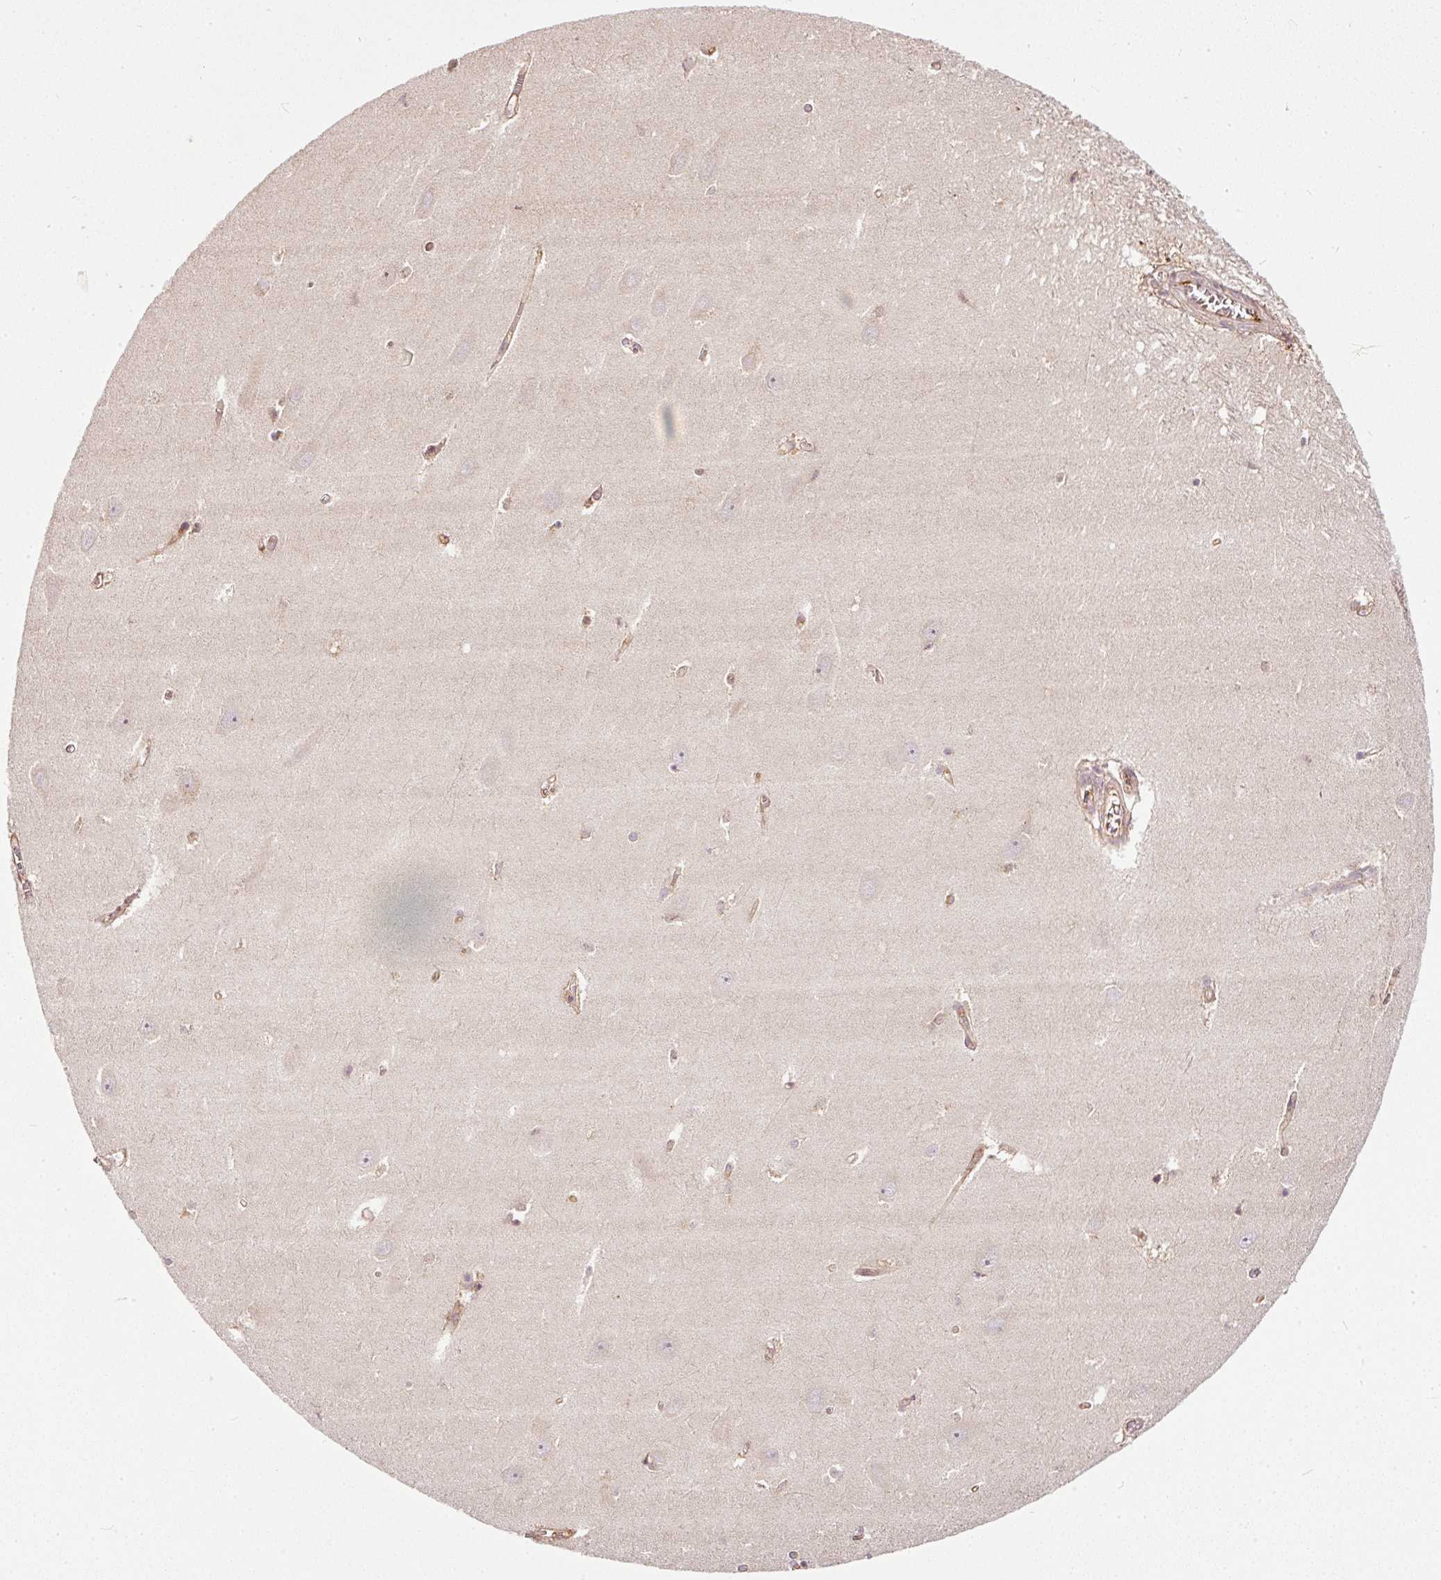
{"staining": {"intensity": "negative", "quantity": "none", "location": "none"}, "tissue": "hippocampus", "cell_type": "Glial cells", "image_type": "normal", "snomed": [{"axis": "morphology", "description": "Normal tissue, NOS"}, {"axis": "topography", "description": "Hippocampus"}], "caption": "The micrograph reveals no significant positivity in glial cells of hippocampus.", "gene": "MIF4GD", "patient": {"sex": "female", "age": 64}}